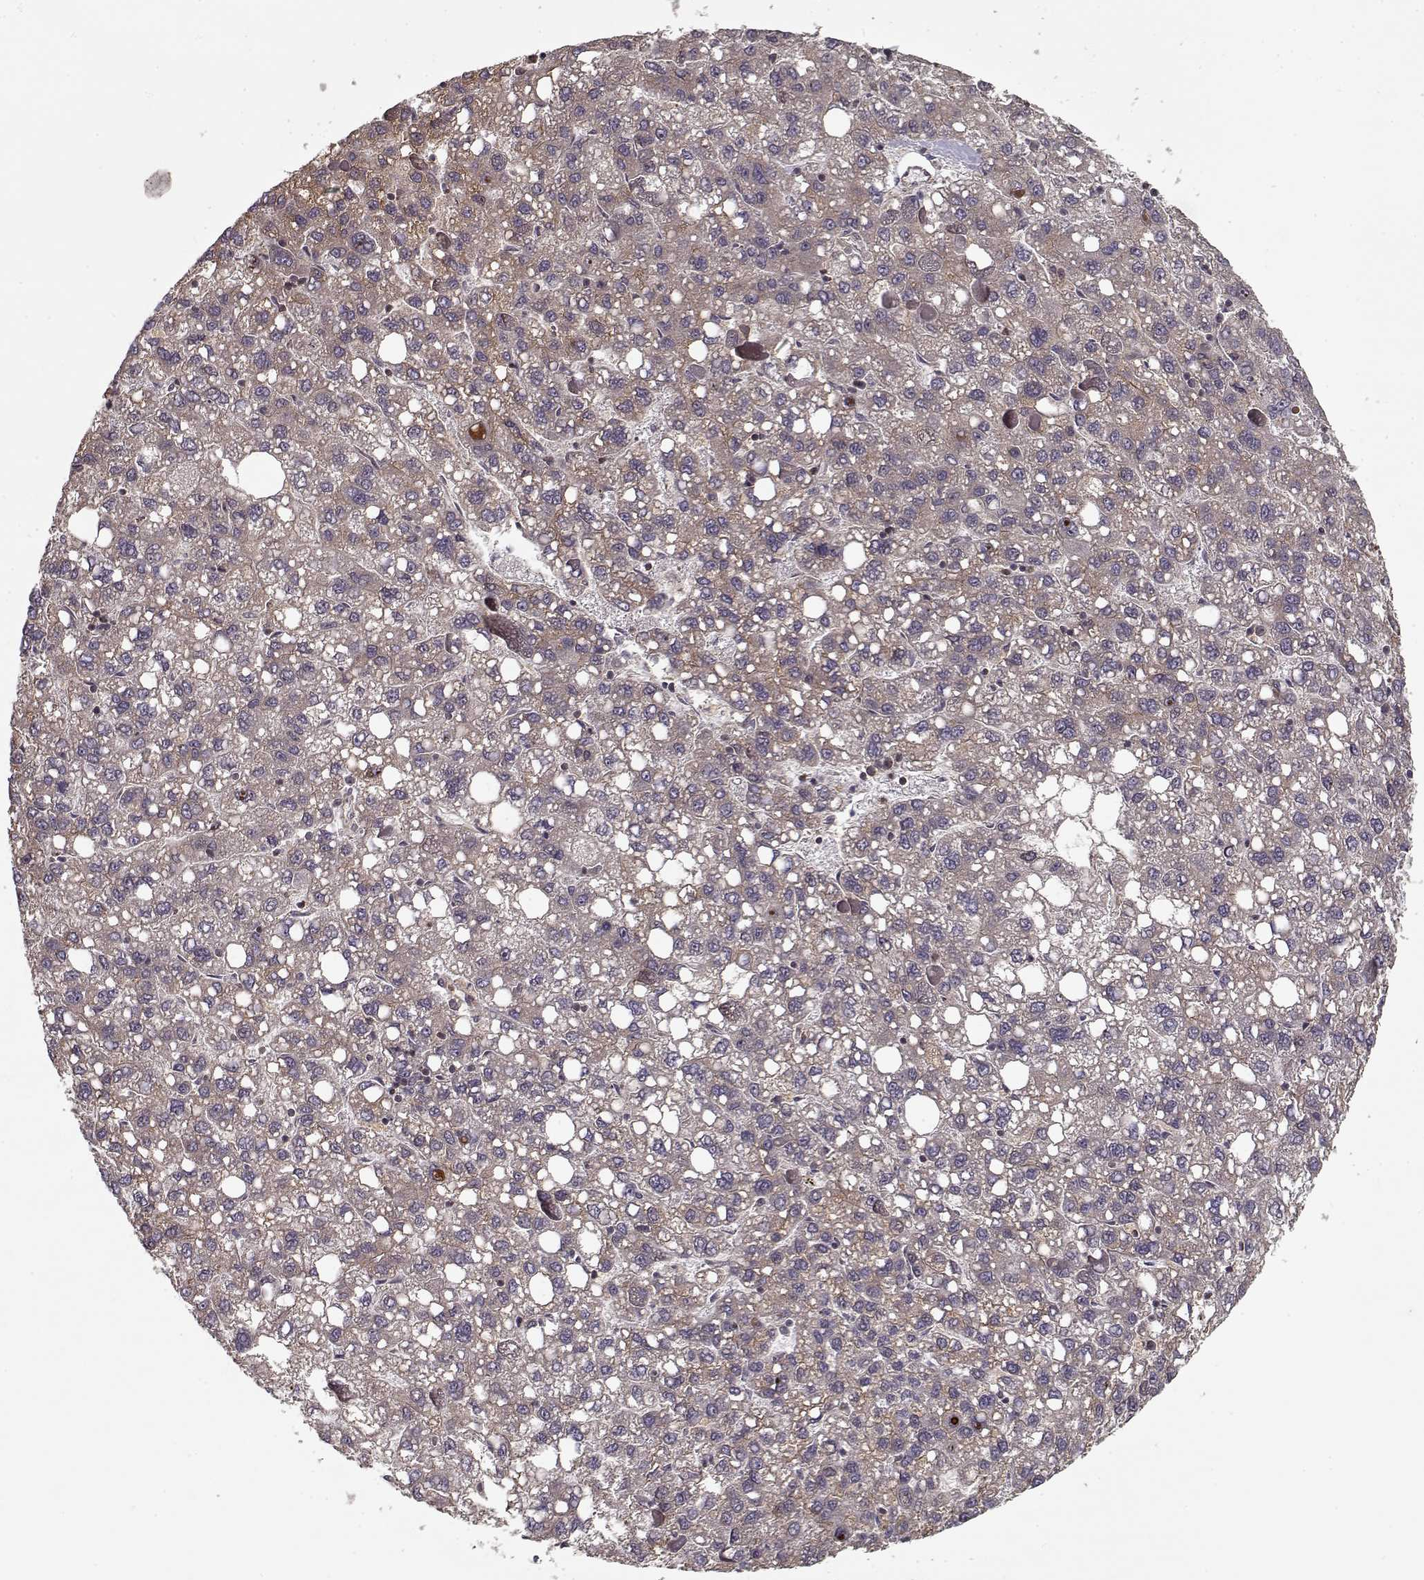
{"staining": {"intensity": "weak", "quantity": "25%-75%", "location": "cytoplasmic/membranous"}, "tissue": "liver cancer", "cell_type": "Tumor cells", "image_type": "cancer", "snomed": [{"axis": "morphology", "description": "Carcinoma, Hepatocellular, NOS"}, {"axis": "topography", "description": "Liver"}], "caption": "Tumor cells display low levels of weak cytoplasmic/membranous expression in about 25%-75% of cells in human hepatocellular carcinoma (liver).", "gene": "PPP1R12A", "patient": {"sex": "female", "age": 82}}